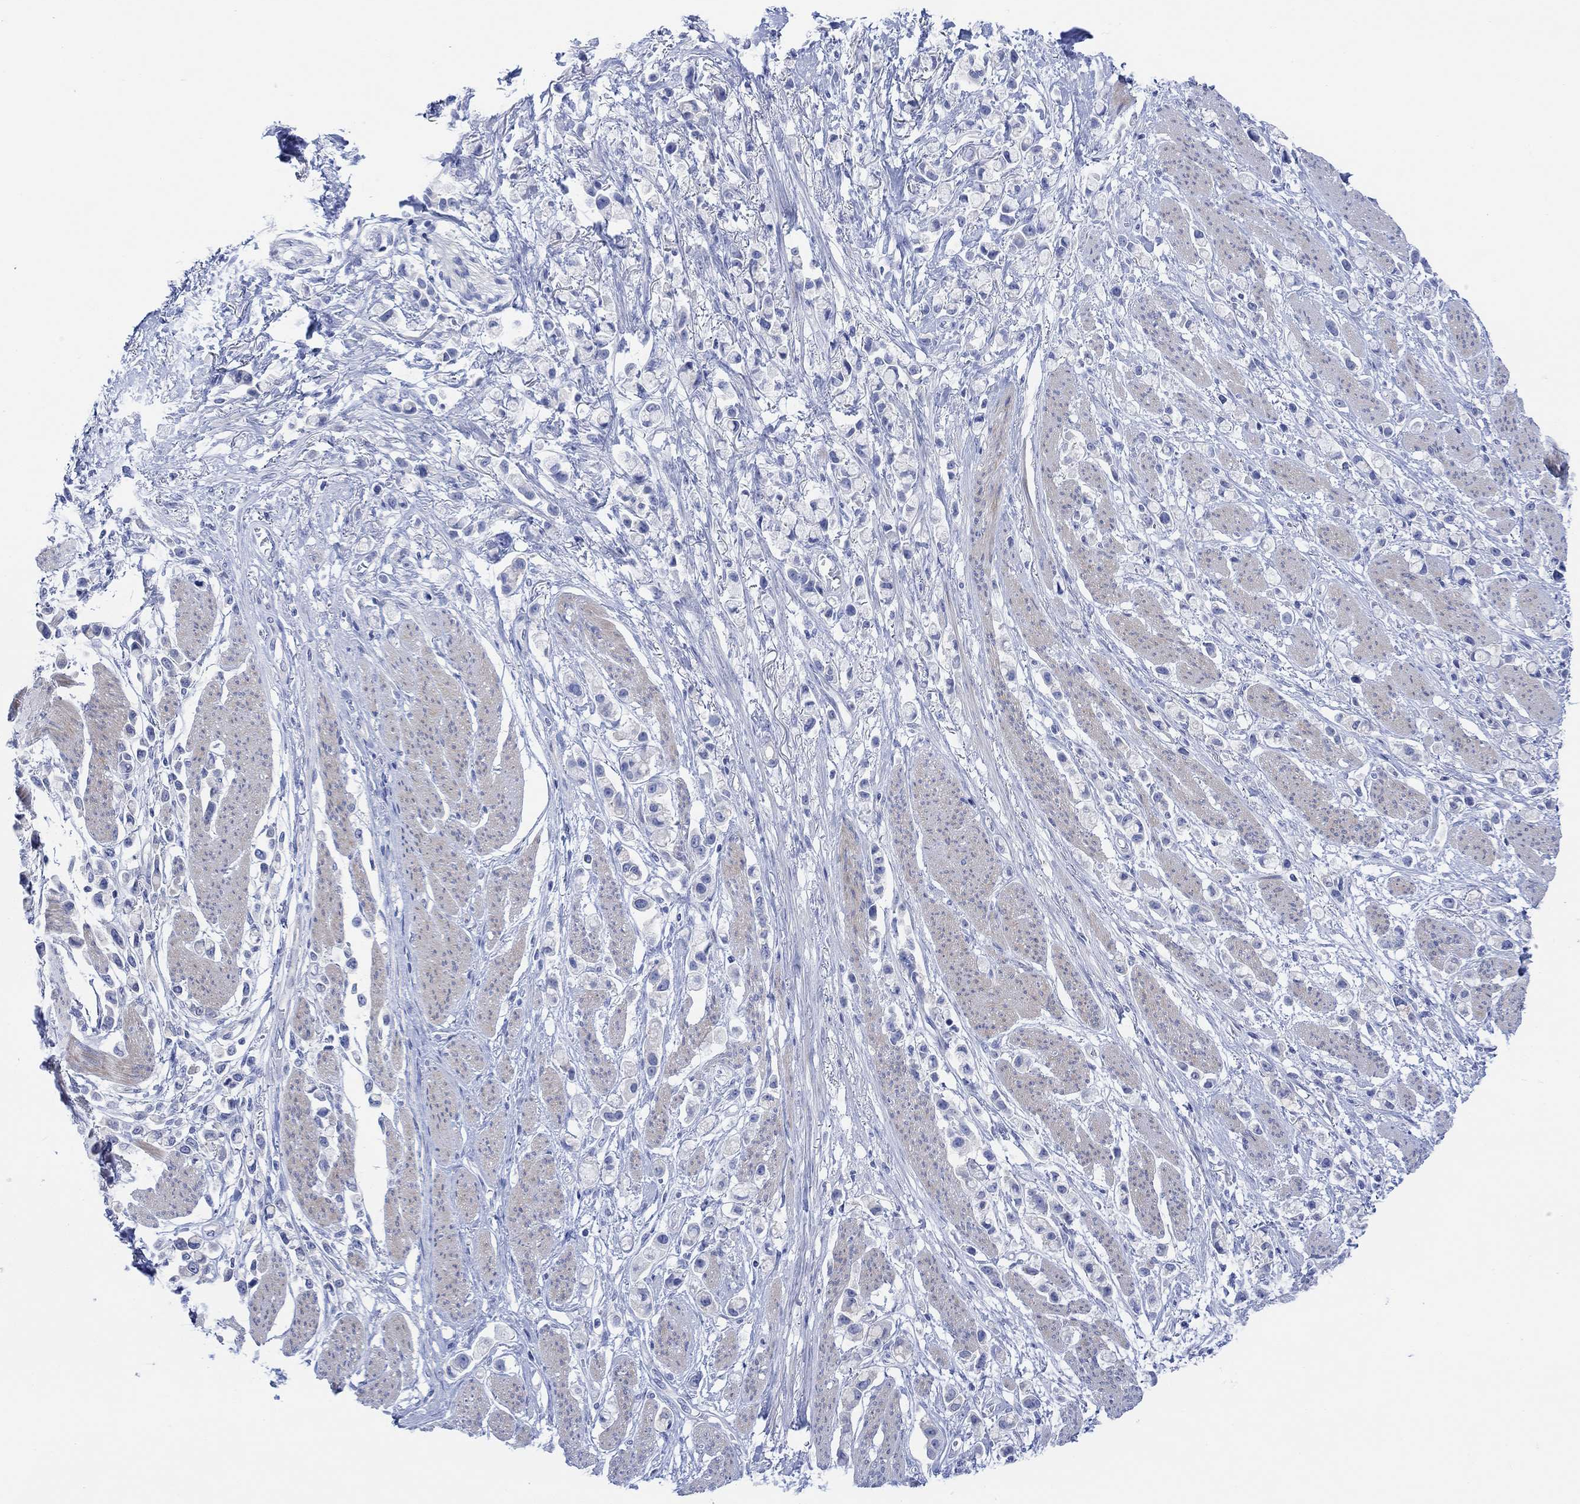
{"staining": {"intensity": "negative", "quantity": "none", "location": "none"}, "tissue": "stomach cancer", "cell_type": "Tumor cells", "image_type": "cancer", "snomed": [{"axis": "morphology", "description": "Adenocarcinoma, NOS"}, {"axis": "topography", "description": "Stomach"}], "caption": "The image displays no significant expression in tumor cells of stomach cancer (adenocarcinoma).", "gene": "TLDC2", "patient": {"sex": "female", "age": 81}}